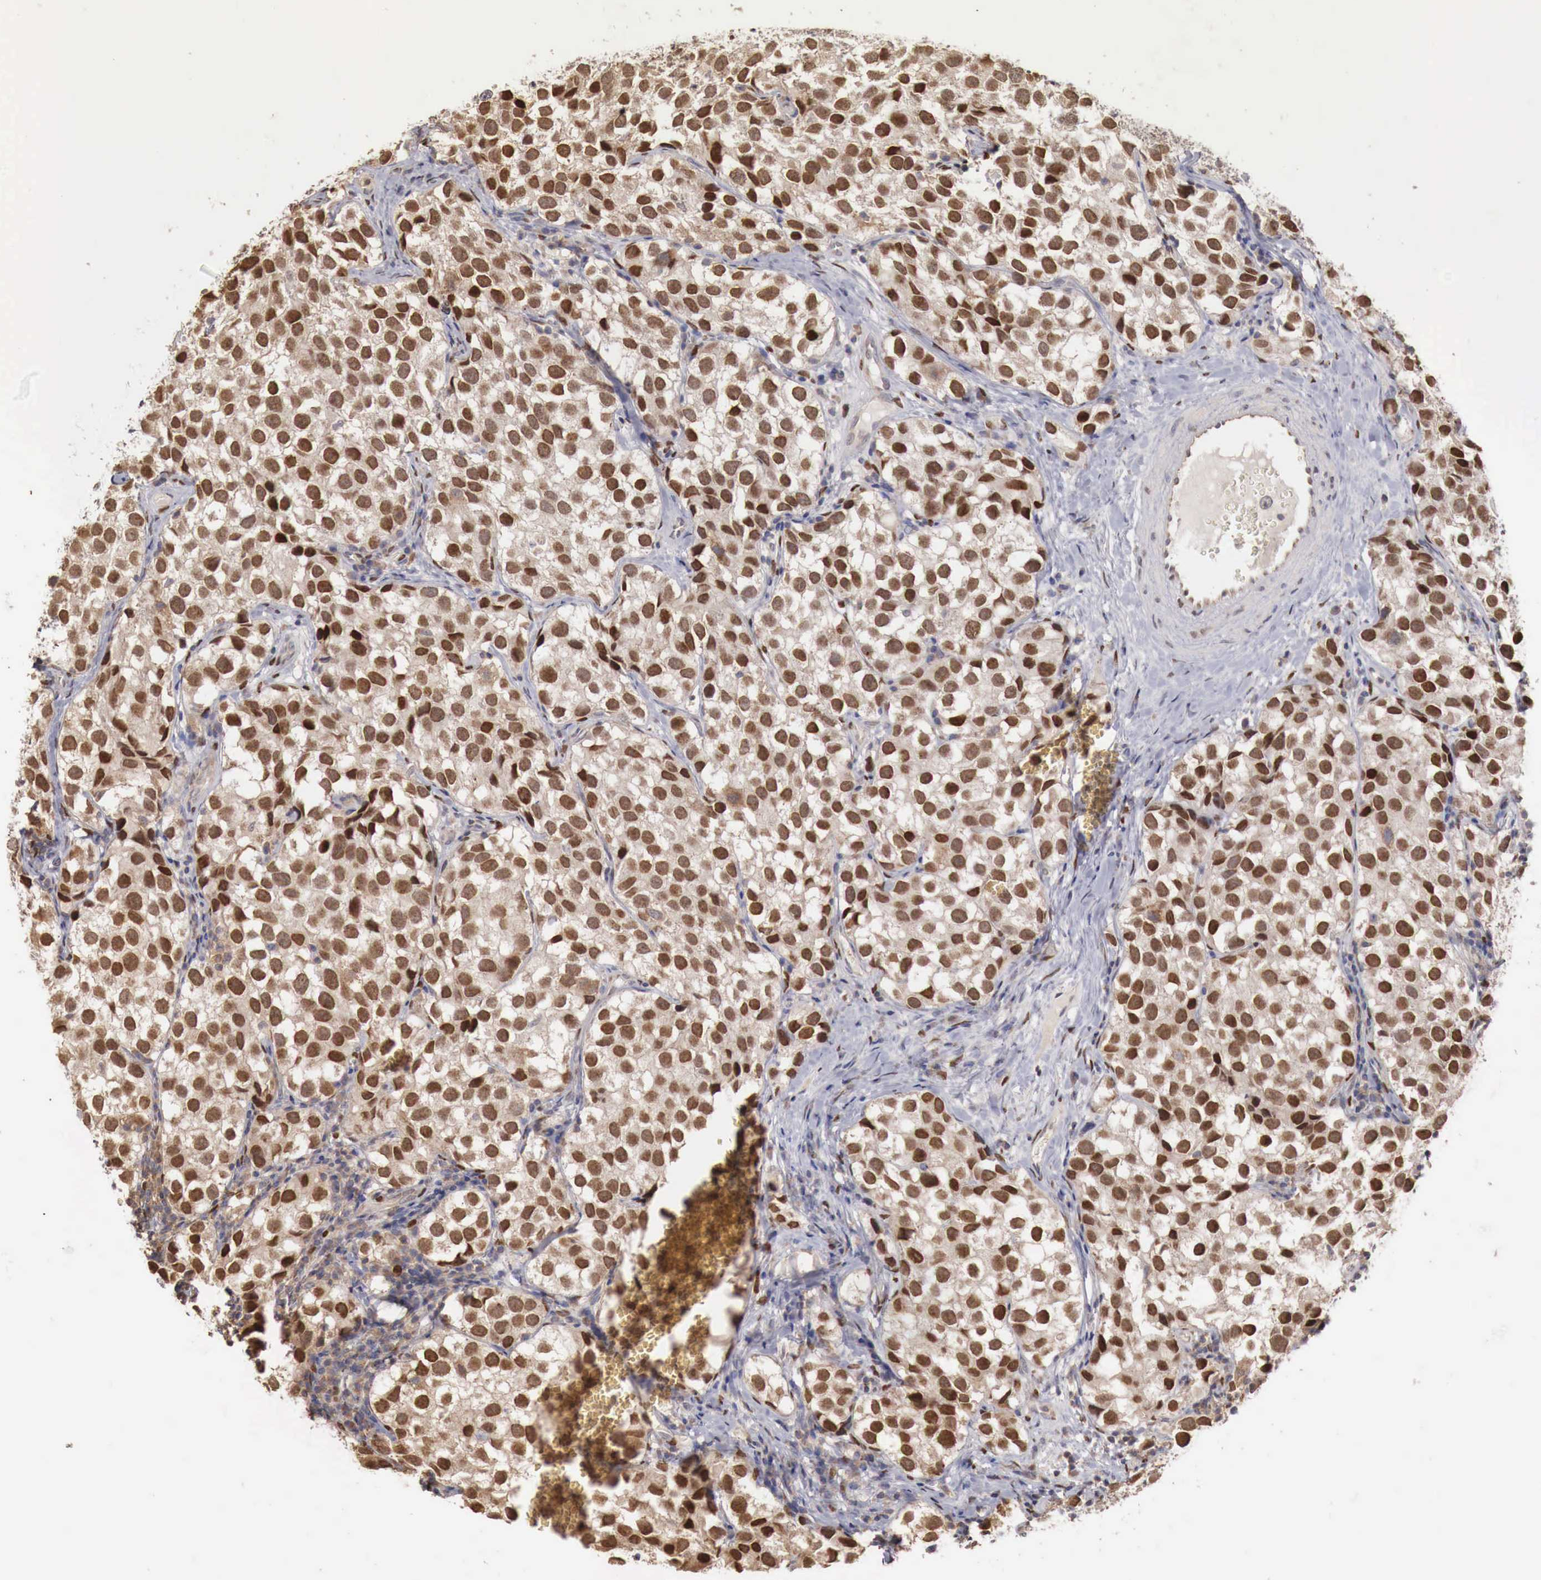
{"staining": {"intensity": "strong", "quantity": ">75%", "location": "nuclear"}, "tissue": "testis cancer", "cell_type": "Tumor cells", "image_type": "cancer", "snomed": [{"axis": "morphology", "description": "Seminoma, NOS"}, {"axis": "topography", "description": "Testis"}], "caption": "Immunohistochemistry staining of testis cancer, which demonstrates high levels of strong nuclear staining in about >75% of tumor cells indicating strong nuclear protein expression. The staining was performed using DAB (brown) for protein detection and nuclei were counterstained in hematoxylin (blue).", "gene": "KHDRBS2", "patient": {"sex": "male", "age": 39}}